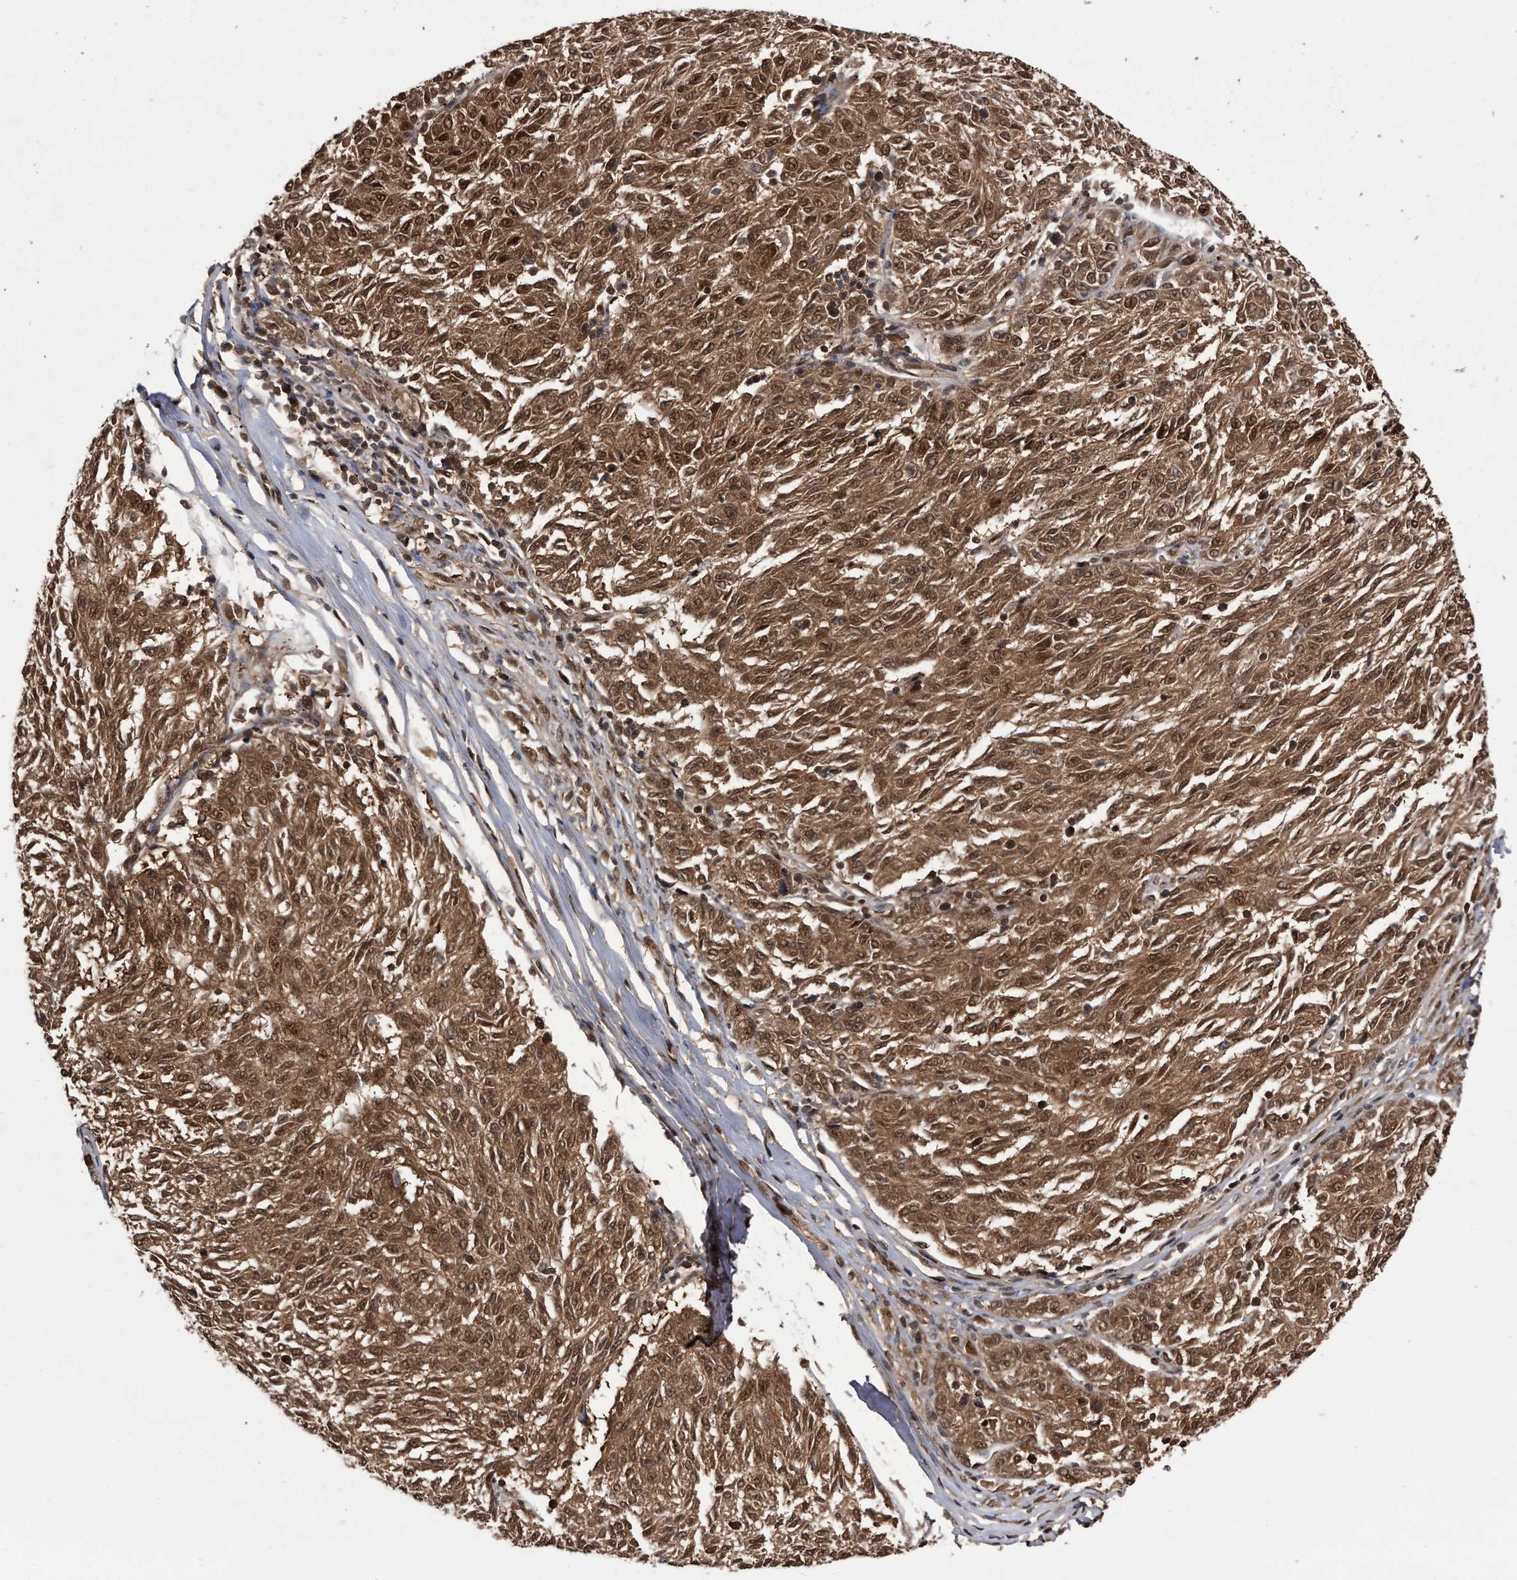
{"staining": {"intensity": "moderate", "quantity": ">75%", "location": "cytoplasmic/membranous,nuclear"}, "tissue": "melanoma", "cell_type": "Tumor cells", "image_type": "cancer", "snomed": [{"axis": "morphology", "description": "Malignant melanoma, NOS"}, {"axis": "topography", "description": "Skin"}], "caption": "DAB (3,3'-diaminobenzidine) immunohistochemical staining of human malignant melanoma displays moderate cytoplasmic/membranous and nuclear protein staining in approximately >75% of tumor cells. (DAB = brown stain, brightfield microscopy at high magnification).", "gene": "RAD23B", "patient": {"sex": "female", "age": 72}}